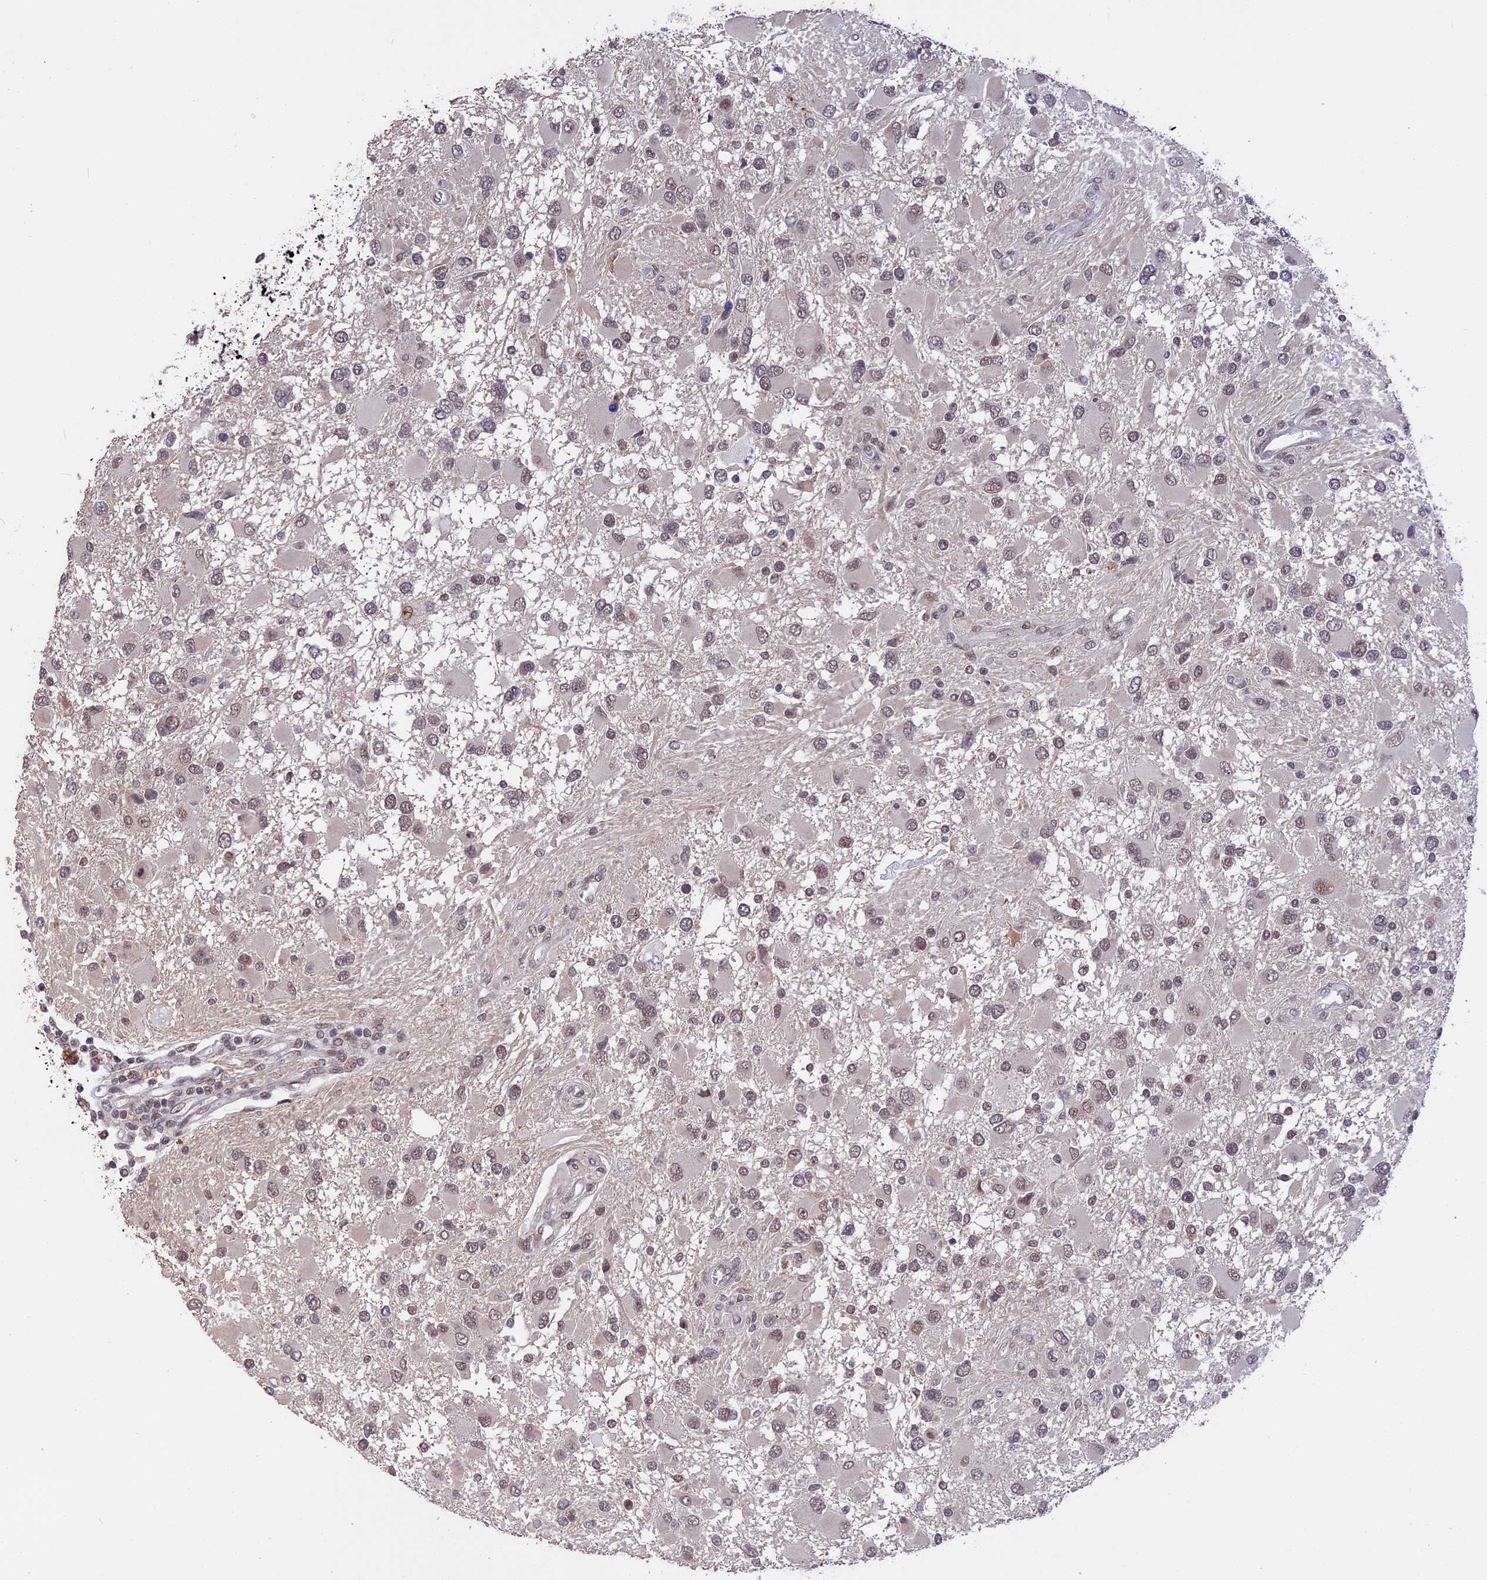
{"staining": {"intensity": "weak", "quantity": "25%-75%", "location": "nuclear"}, "tissue": "glioma", "cell_type": "Tumor cells", "image_type": "cancer", "snomed": [{"axis": "morphology", "description": "Glioma, malignant, High grade"}, {"axis": "topography", "description": "Brain"}], "caption": "An image showing weak nuclear expression in about 25%-75% of tumor cells in high-grade glioma (malignant), as visualized by brown immunohistochemical staining.", "gene": "POLR2C", "patient": {"sex": "male", "age": 53}}